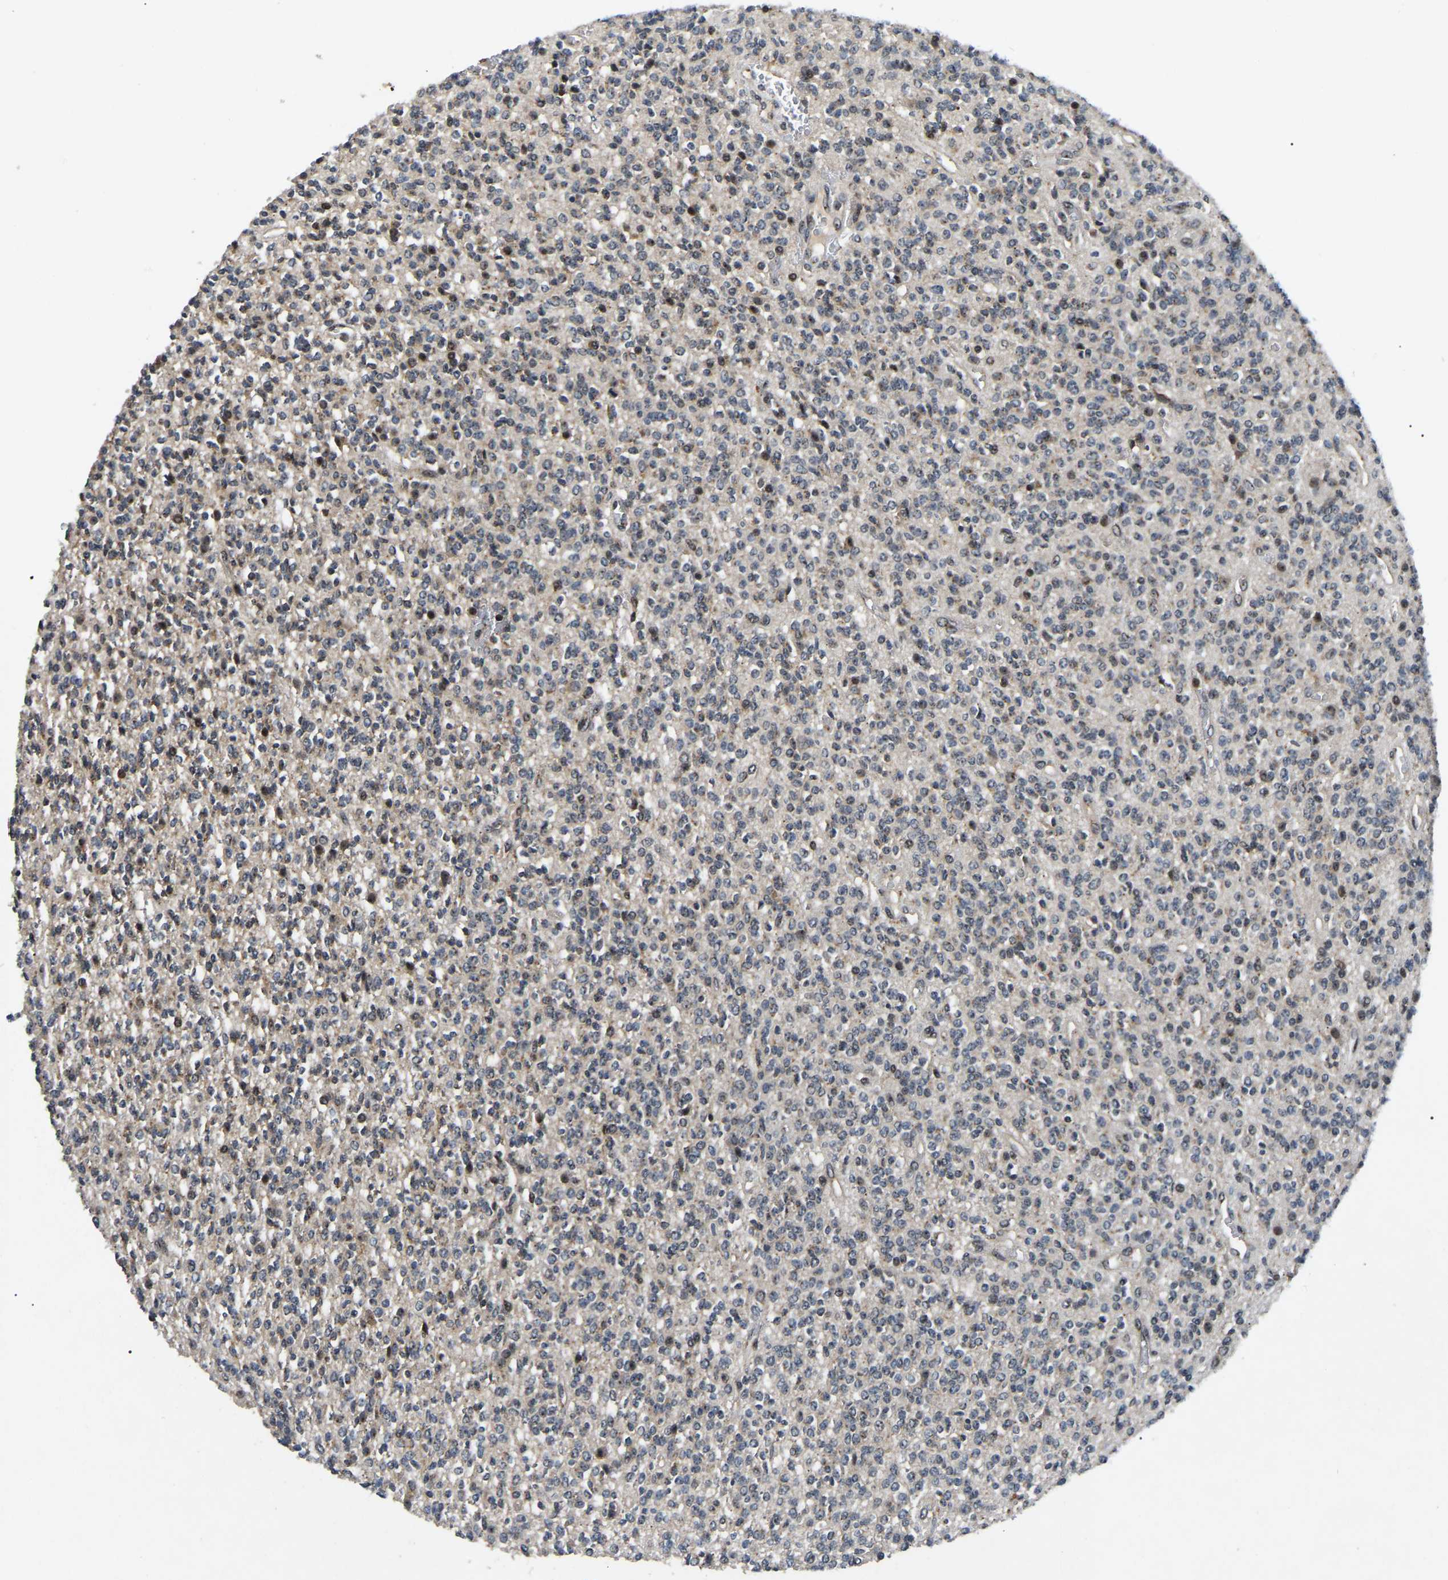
{"staining": {"intensity": "negative", "quantity": "none", "location": "none"}, "tissue": "glioma", "cell_type": "Tumor cells", "image_type": "cancer", "snomed": [{"axis": "morphology", "description": "Glioma, malignant, High grade"}, {"axis": "topography", "description": "Brain"}], "caption": "High power microscopy micrograph of an immunohistochemistry (IHC) image of glioma, revealing no significant staining in tumor cells. (DAB immunohistochemistry with hematoxylin counter stain).", "gene": "RBM28", "patient": {"sex": "male", "age": 34}}